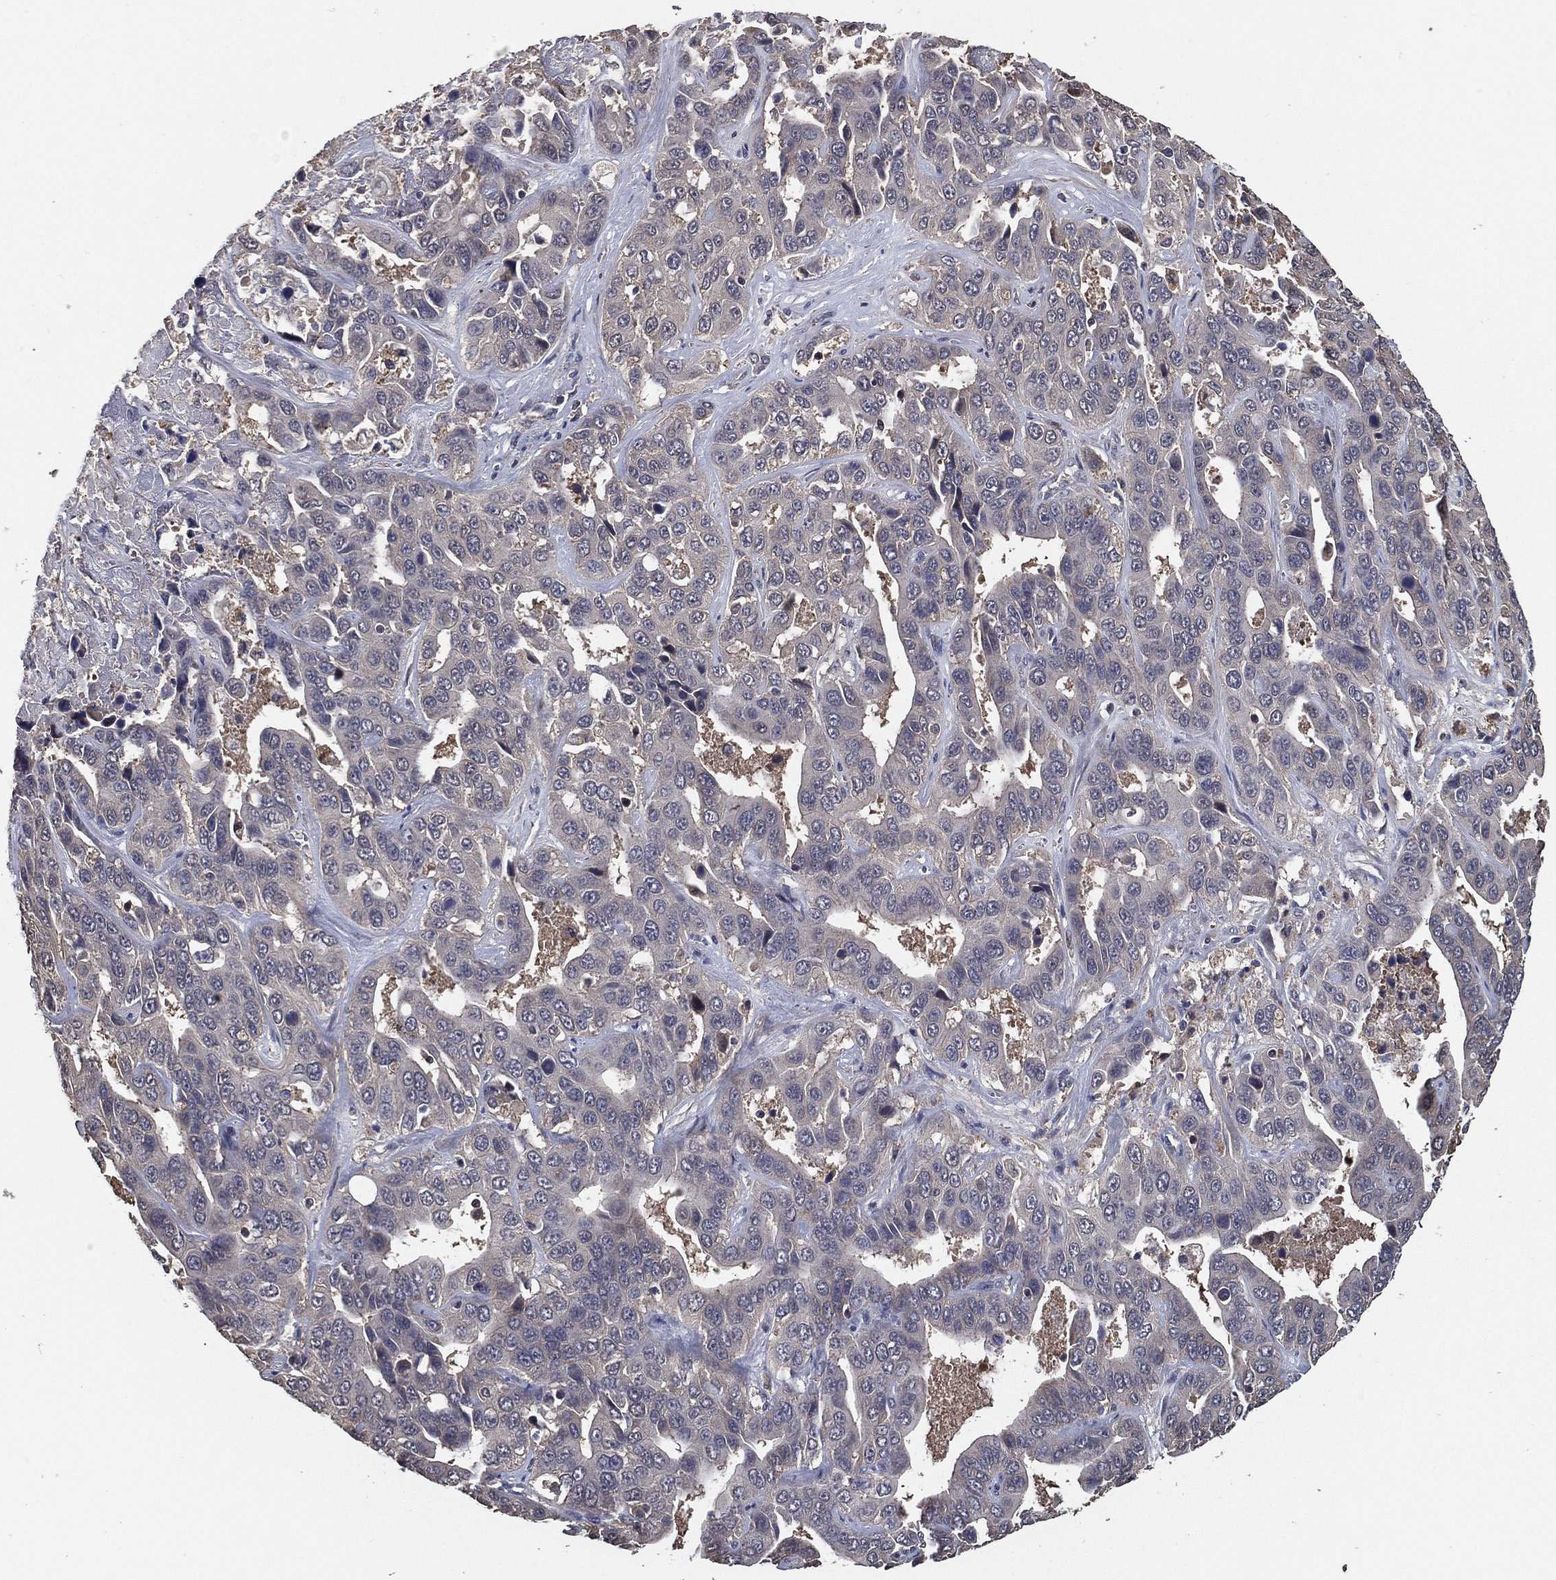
{"staining": {"intensity": "negative", "quantity": "none", "location": "none"}, "tissue": "liver cancer", "cell_type": "Tumor cells", "image_type": "cancer", "snomed": [{"axis": "morphology", "description": "Cholangiocarcinoma"}, {"axis": "topography", "description": "Liver"}], "caption": "This is an immunohistochemistry micrograph of human liver cancer (cholangiocarcinoma). There is no positivity in tumor cells.", "gene": "PCNT", "patient": {"sex": "female", "age": 52}}